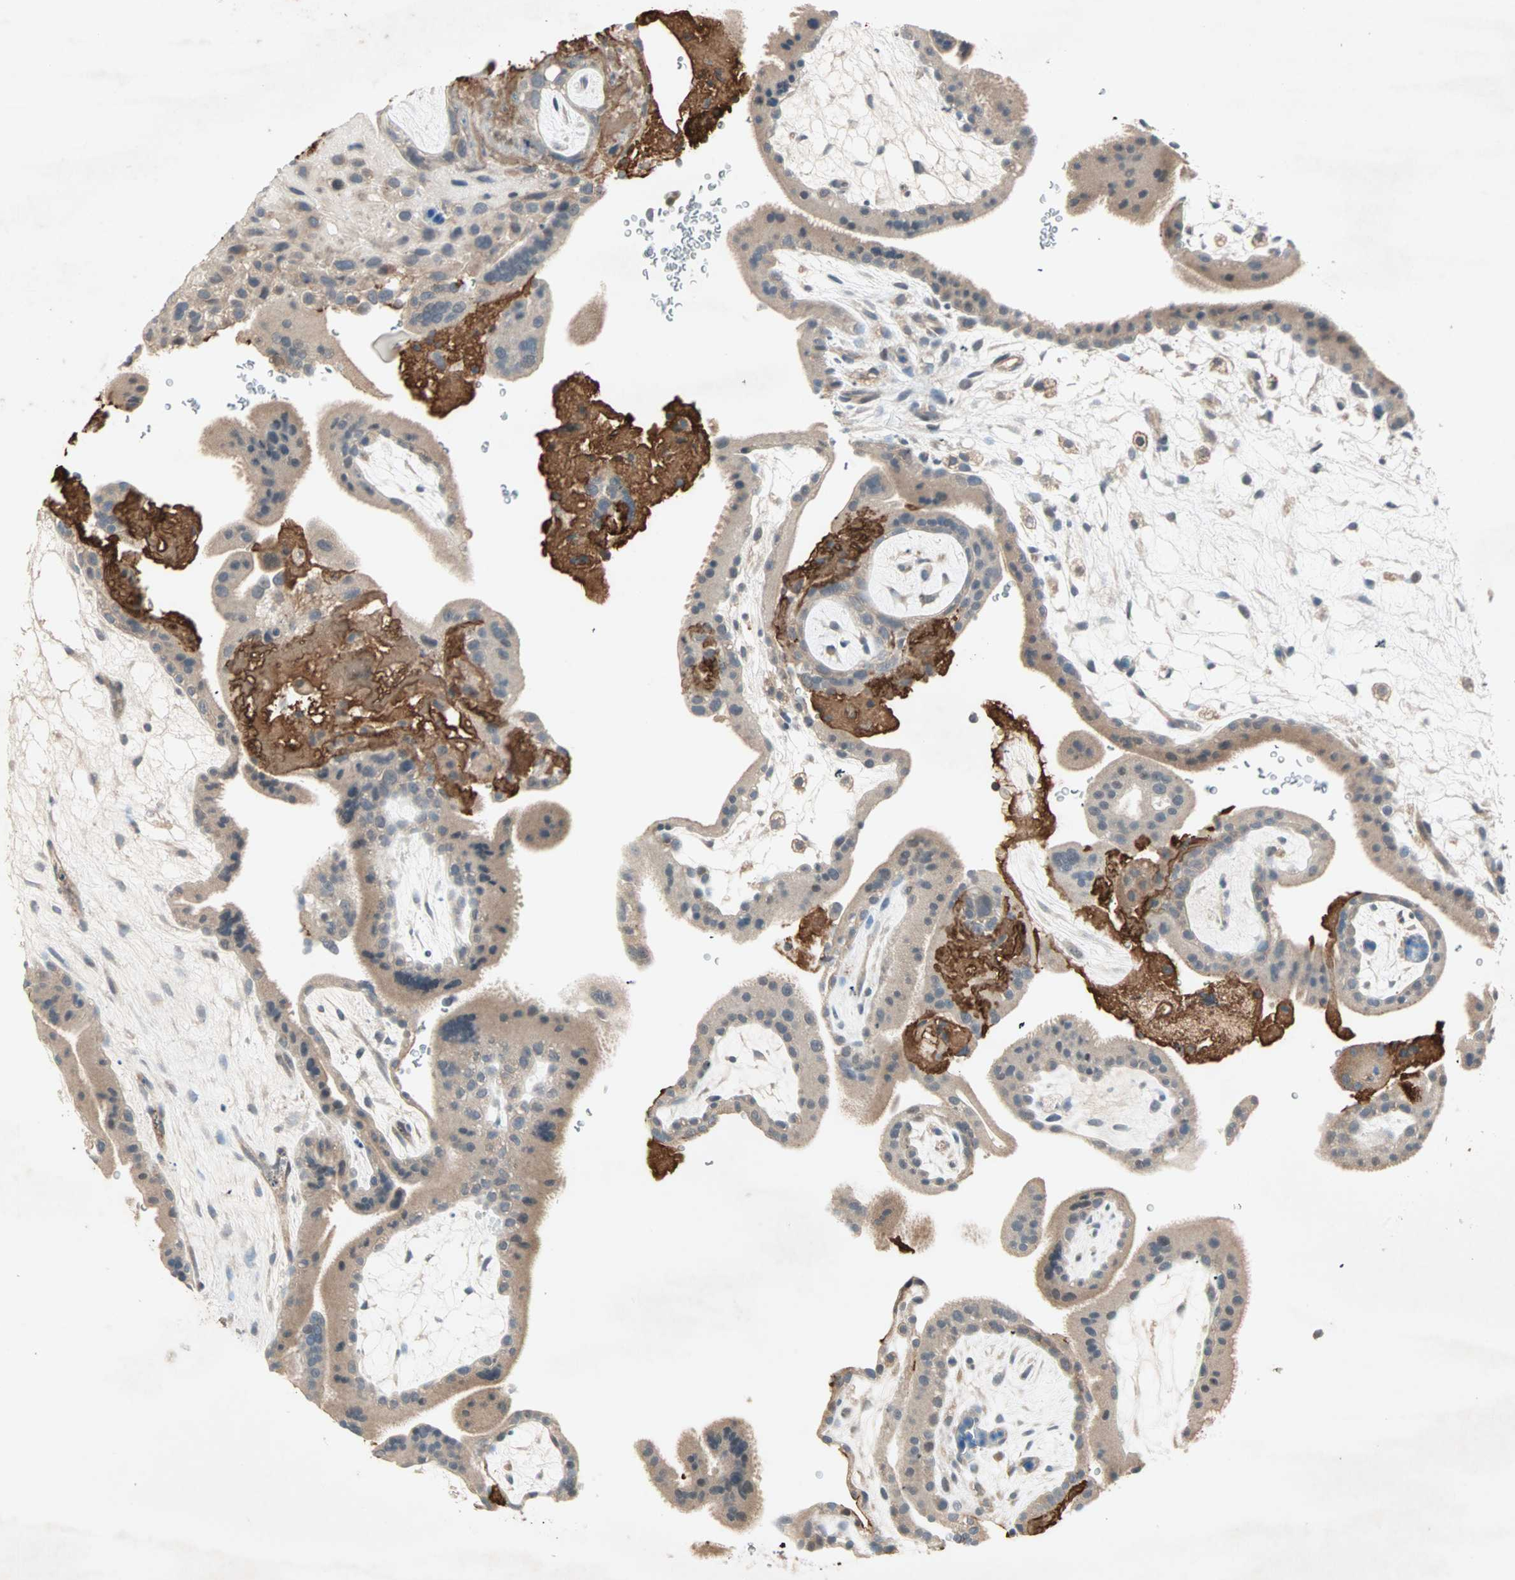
{"staining": {"intensity": "weak", "quantity": ">75%", "location": "cytoplasmic/membranous"}, "tissue": "placenta", "cell_type": "Decidual cells", "image_type": "normal", "snomed": [{"axis": "morphology", "description": "Normal tissue, NOS"}, {"axis": "topography", "description": "Placenta"}], "caption": "Immunohistochemical staining of benign human placenta shows >75% levels of weak cytoplasmic/membranous protein expression in approximately >75% of decidual cells. (Brightfield microscopy of DAB IHC at high magnification).", "gene": "TEC", "patient": {"sex": "female", "age": 19}}